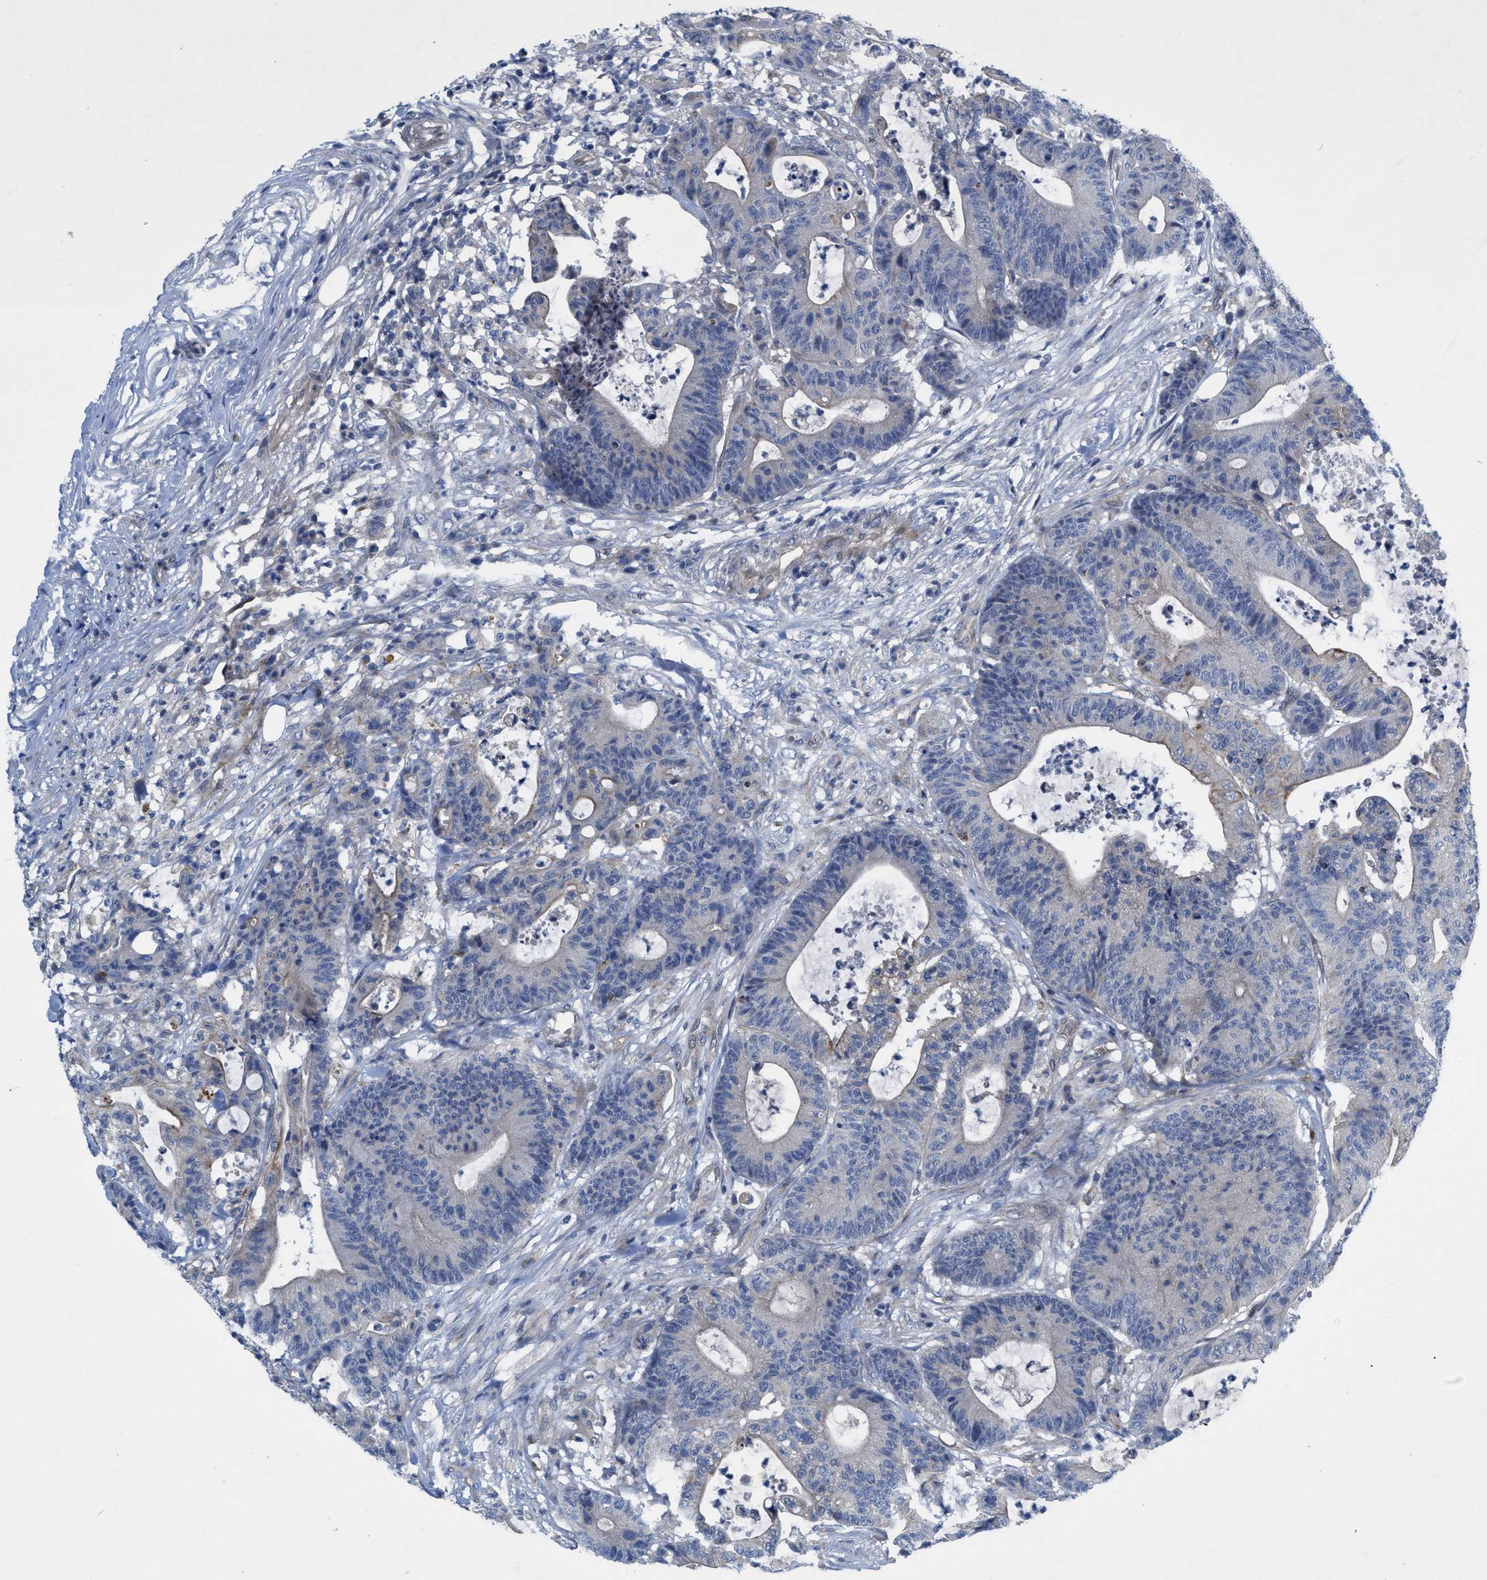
{"staining": {"intensity": "moderate", "quantity": "<25%", "location": "cytoplasmic/membranous"}, "tissue": "colorectal cancer", "cell_type": "Tumor cells", "image_type": "cancer", "snomed": [{"axis": "morphology", "description": "Adenocarcinoma, NOS"}, {"axis": "topography", "description": "Colon"}], "caption": "DAB immunohistochemical staining of human adenocarcinoma (colorectal) exhibits moderate cytoplasmic/membranous protein staining in about <25% of tumor cells. Immunohistochemistry stains the protein in brown and the nuclei are stained blue.", "gene": "NDEL1", "patient": {"sex": "female", "age": 84}}